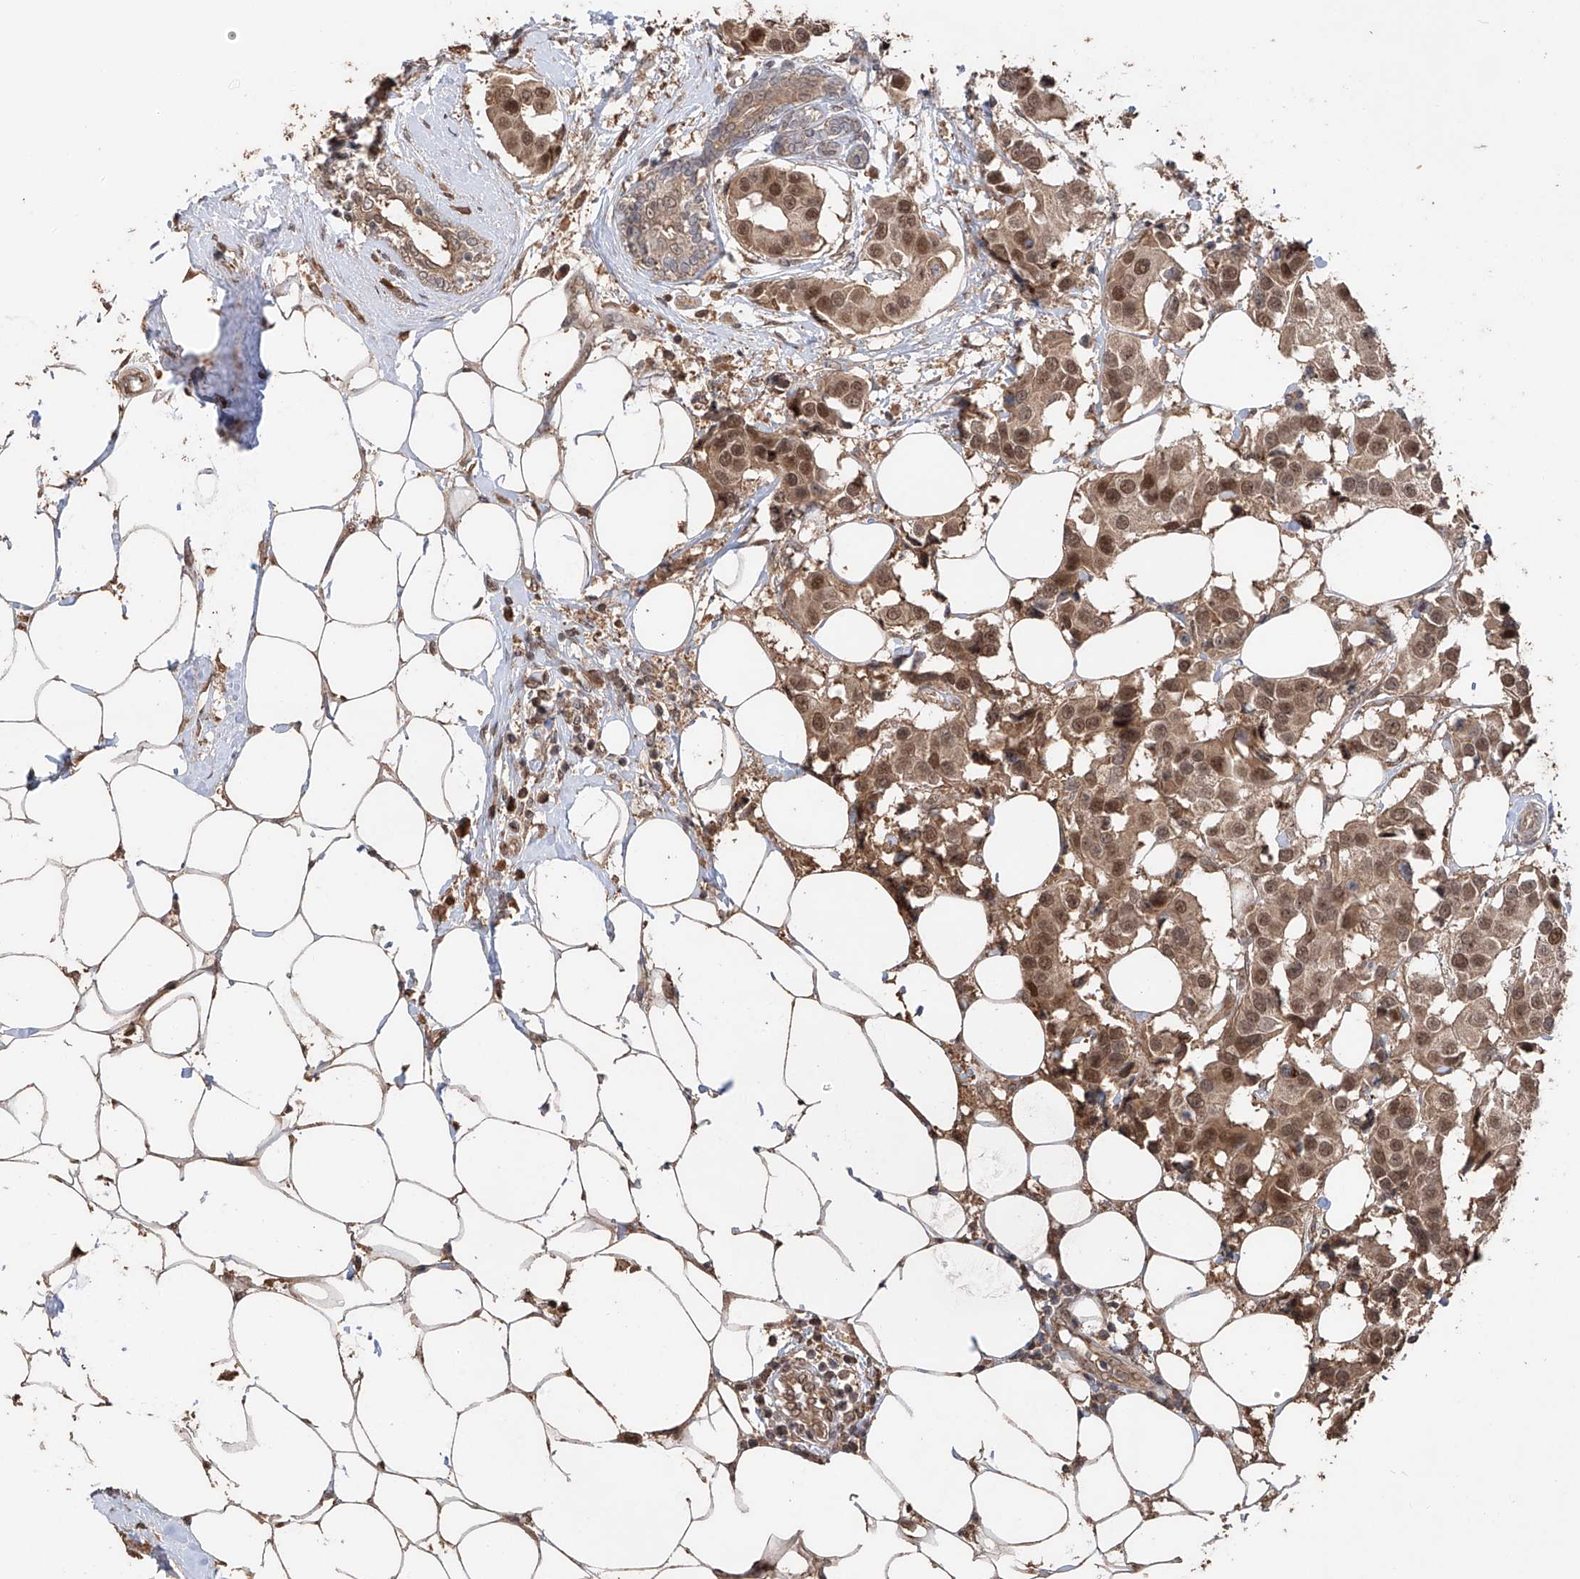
{"staining": {"intensity": "moderate", "quantity": ">75%", "location": "cytoplasmic/membranous,nuclear"}, "tissue": "breast cancer", "cell_type": "Tumor cells", "image_type": "cancer", "snomed": [{"axis": "morphology", "description": "Normal tissue, NOS"}, {"axis": "morphology", "description": "Duct carcinoma"}, {"axis": "topography", "description": "Breast"}], "caption": "Immunohistochemistry (DAB) staining of human breast cancer displays moderate cytoplasmic/membranous and nuclear protein positivity in approximately >75% of tumor cells.", "gene": "FAM135A", "patient": {"sex": "female", "age": 39}}